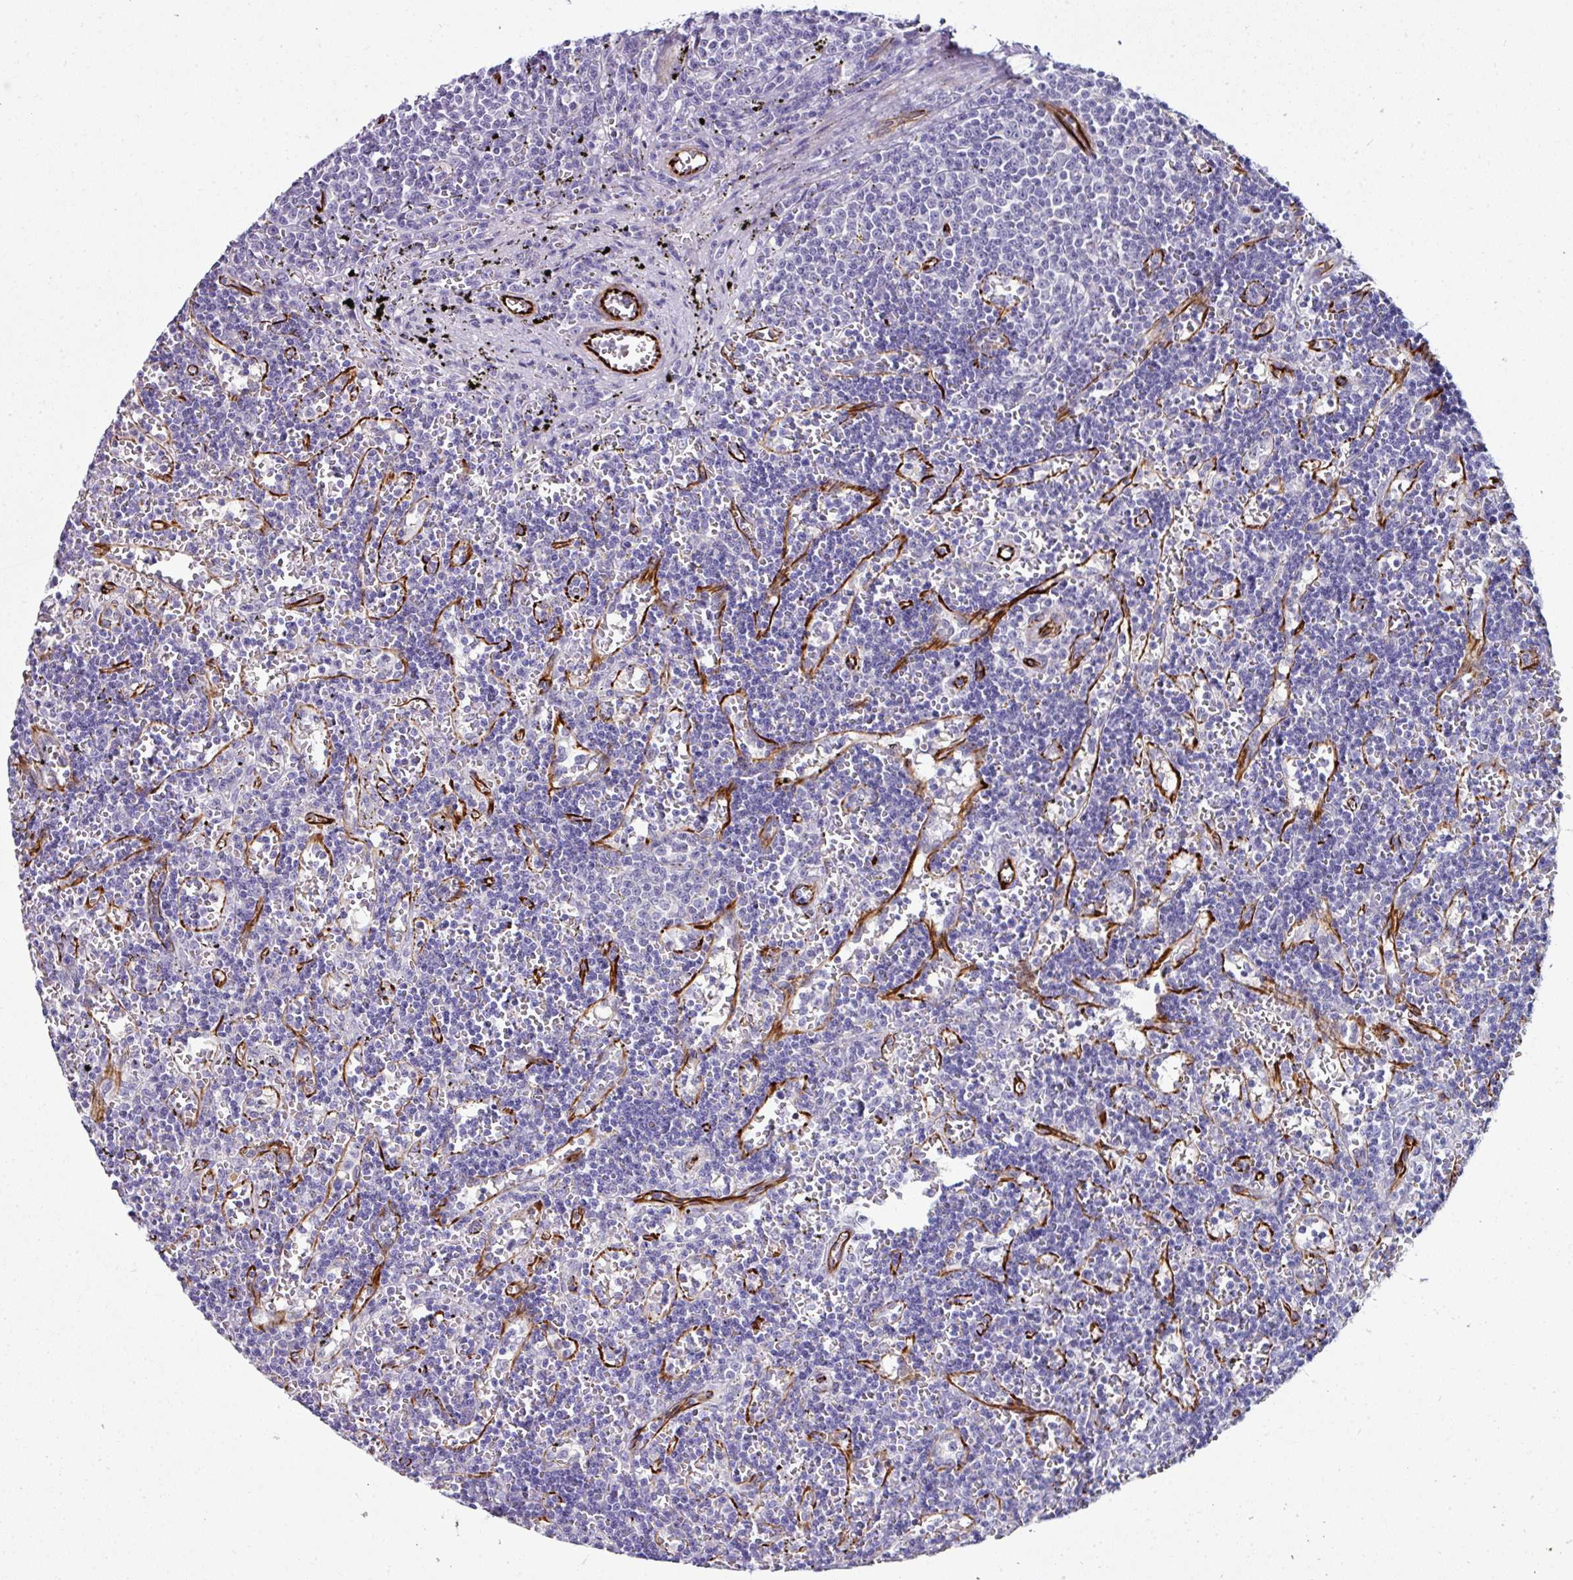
{"staining": {"intensity": "negative", "quantity": "none", "location": "none"}, "tissue": "lymphoma", "cell_type": "Tumor cells", "image_type": "cancer", "snomed": [{"axis": "morphology", "description": "Malignant lymphoma, non-Hodgkin's type, Low grade"}, {"axis": "topography", "description": "Spleen"}], "caption": "High magnification brightfield microscopy of low-grade malignant lymphoma, non-Hodgkin's type stained with DAB (brown) and counterstained with hematoxylin (blue): tumor cells show no significant expression.", "gene": "TMPRSS9", "patient": {"sex": "male", "age": 60}}